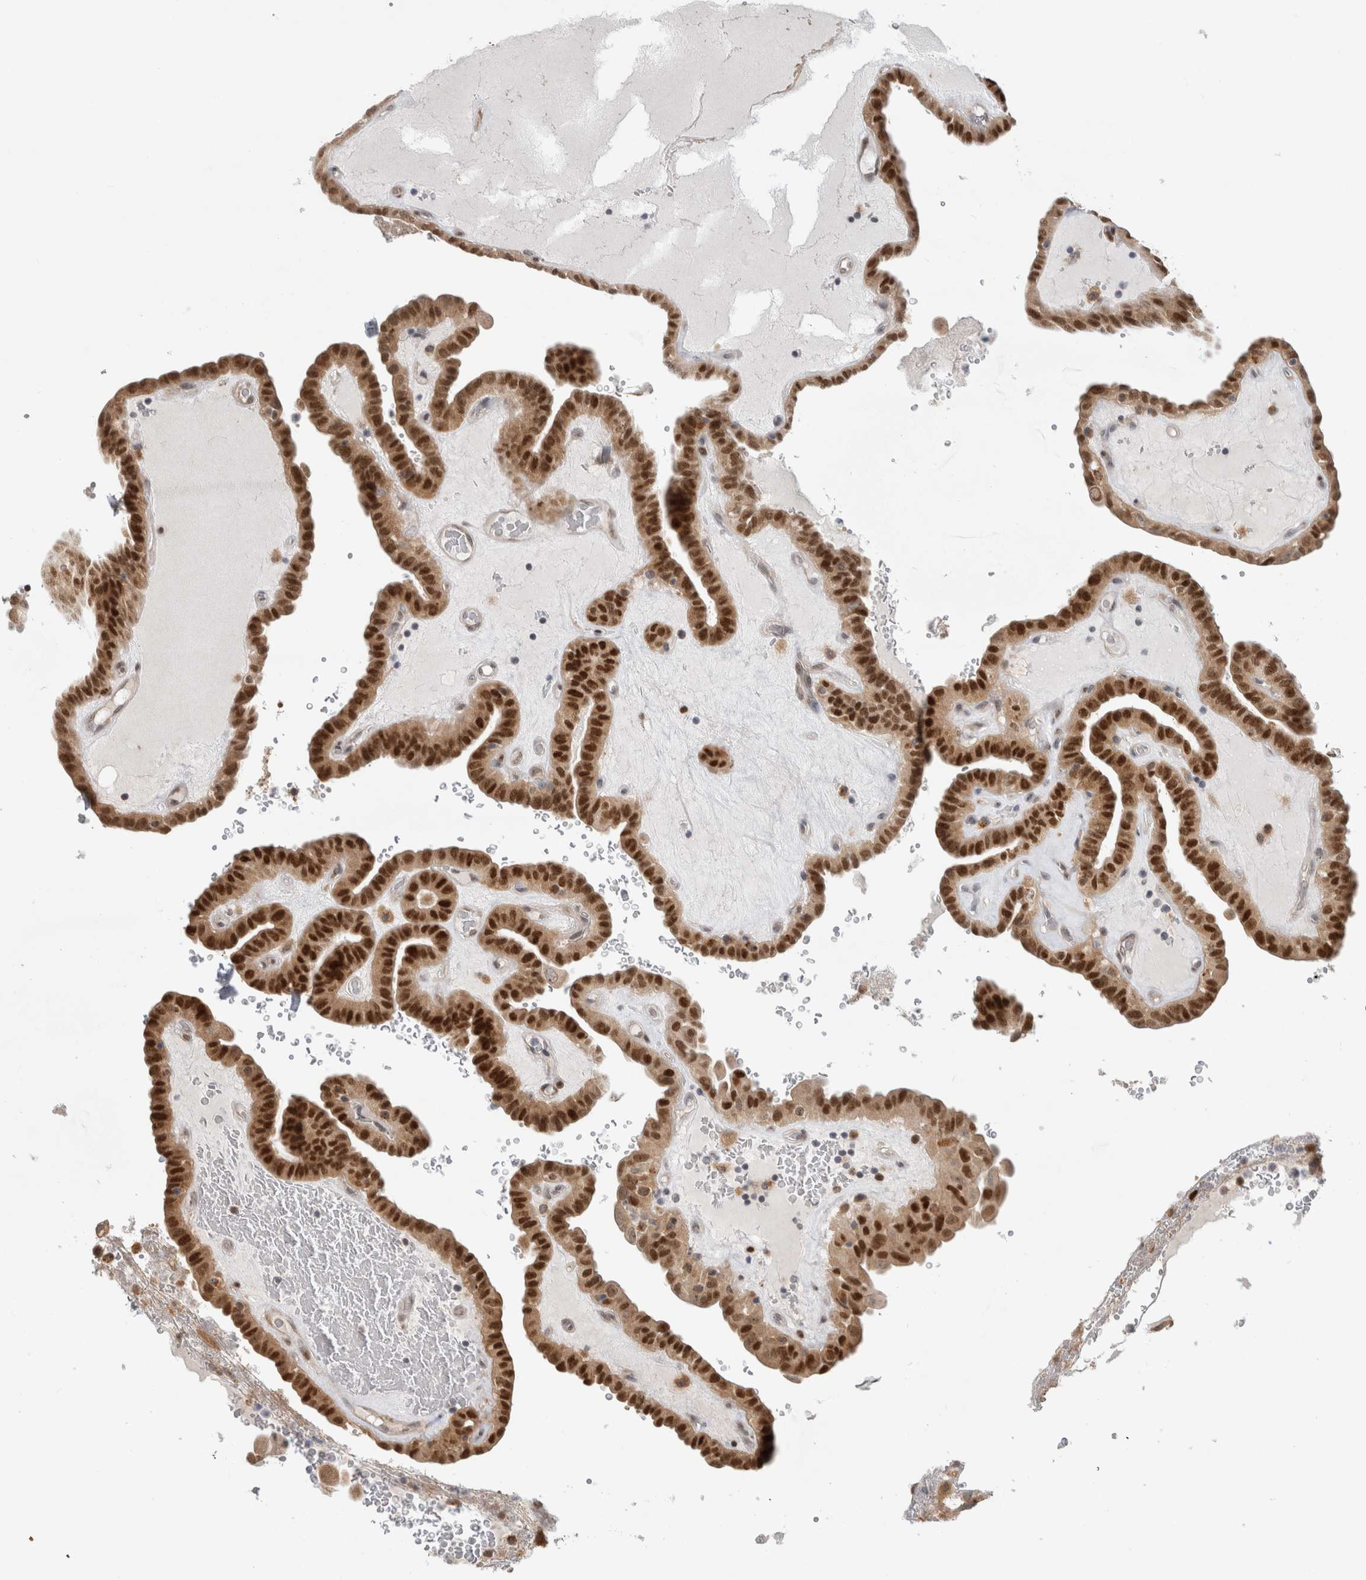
{"staining": {"intensity": "strong", "quantity": ">75%", "location": "cytoplasmic/membranous,nuclear"}, "tissue": "thyroid cancer", "cell_type": "Tumor cells", "image_type": "cancer", "snomed": [{"axis": "morphology", "description": "Papillary adenocarcinoma, NOS"}, {"axis": "topography", "description": "Thyroid gland"}], "caption": "An image of human thyroid papillary adenocarcinoma stained for a protein reveals strong cytoplasmic/membranous and nuclear brown staining in tumor cells. The staining is performed using DAB (3,3'-diaminobenzidine) brown chromogen to label protein expression. The nuclei are counter-stained blue using hematoxylin.", "gene": "NAB2", "patient": {"sex": "male", "age": 77}}